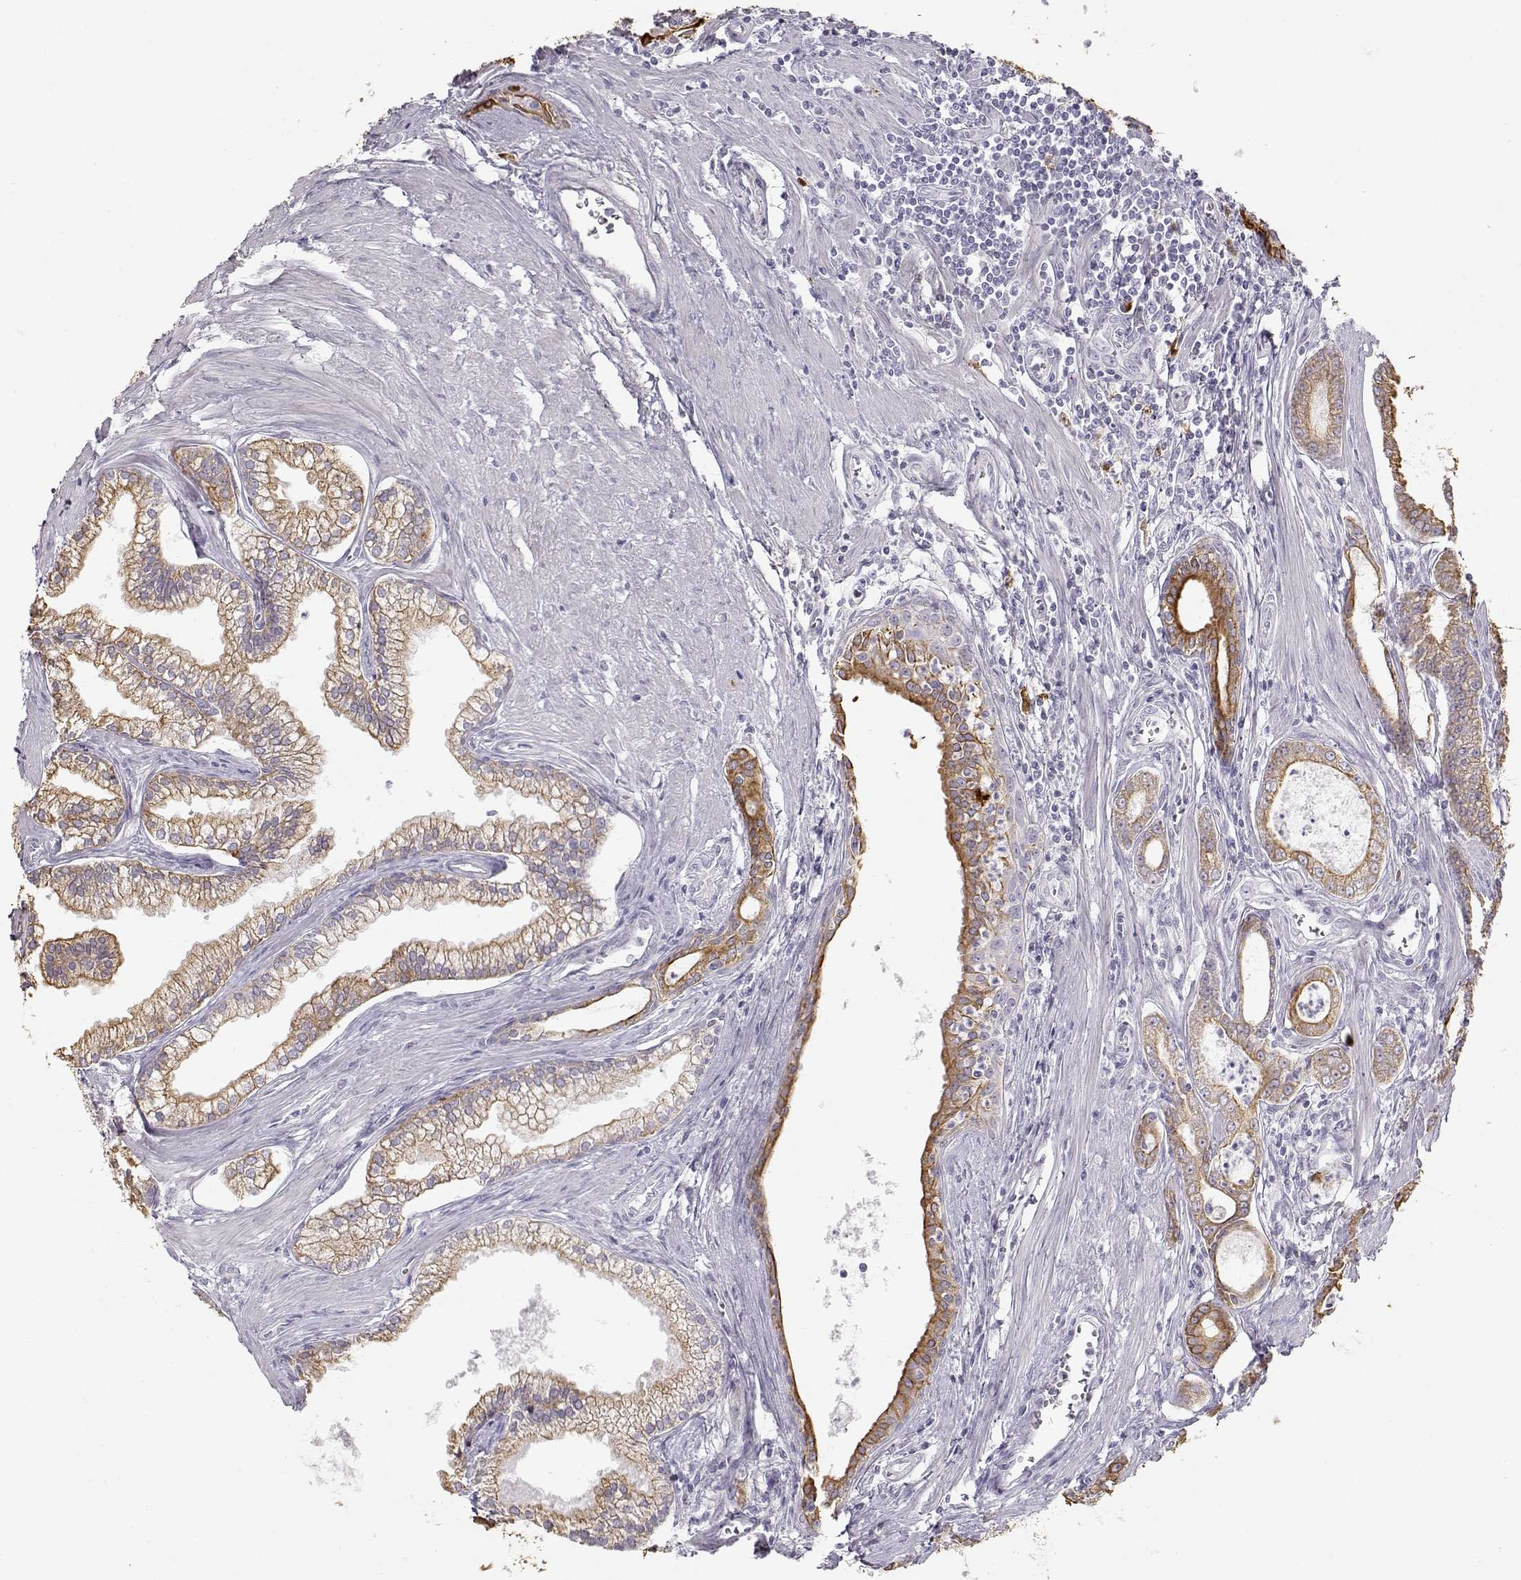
{"staining": {"intensity": "moderate", "quantity": ">75%", "location": "cytoplasmic/membranous"}, "tissue": "prostate cancer", "cell_type": "Tumor cells", "image_type": "cancer", "snomed": [{"axis": "morphology", "description": "Adenocarcinoma, NOS"}, {"axis": "topography", "description": "Prostate"}], "caption": "The photomicrograph shows staining of prostate cancer (adenocarcinoma), revealing moderate cytoplasmic/membranous protein staining (brown color) within tumor cells.", "gene": "S100B", "patient": {"sex": "male", "age": 71}}